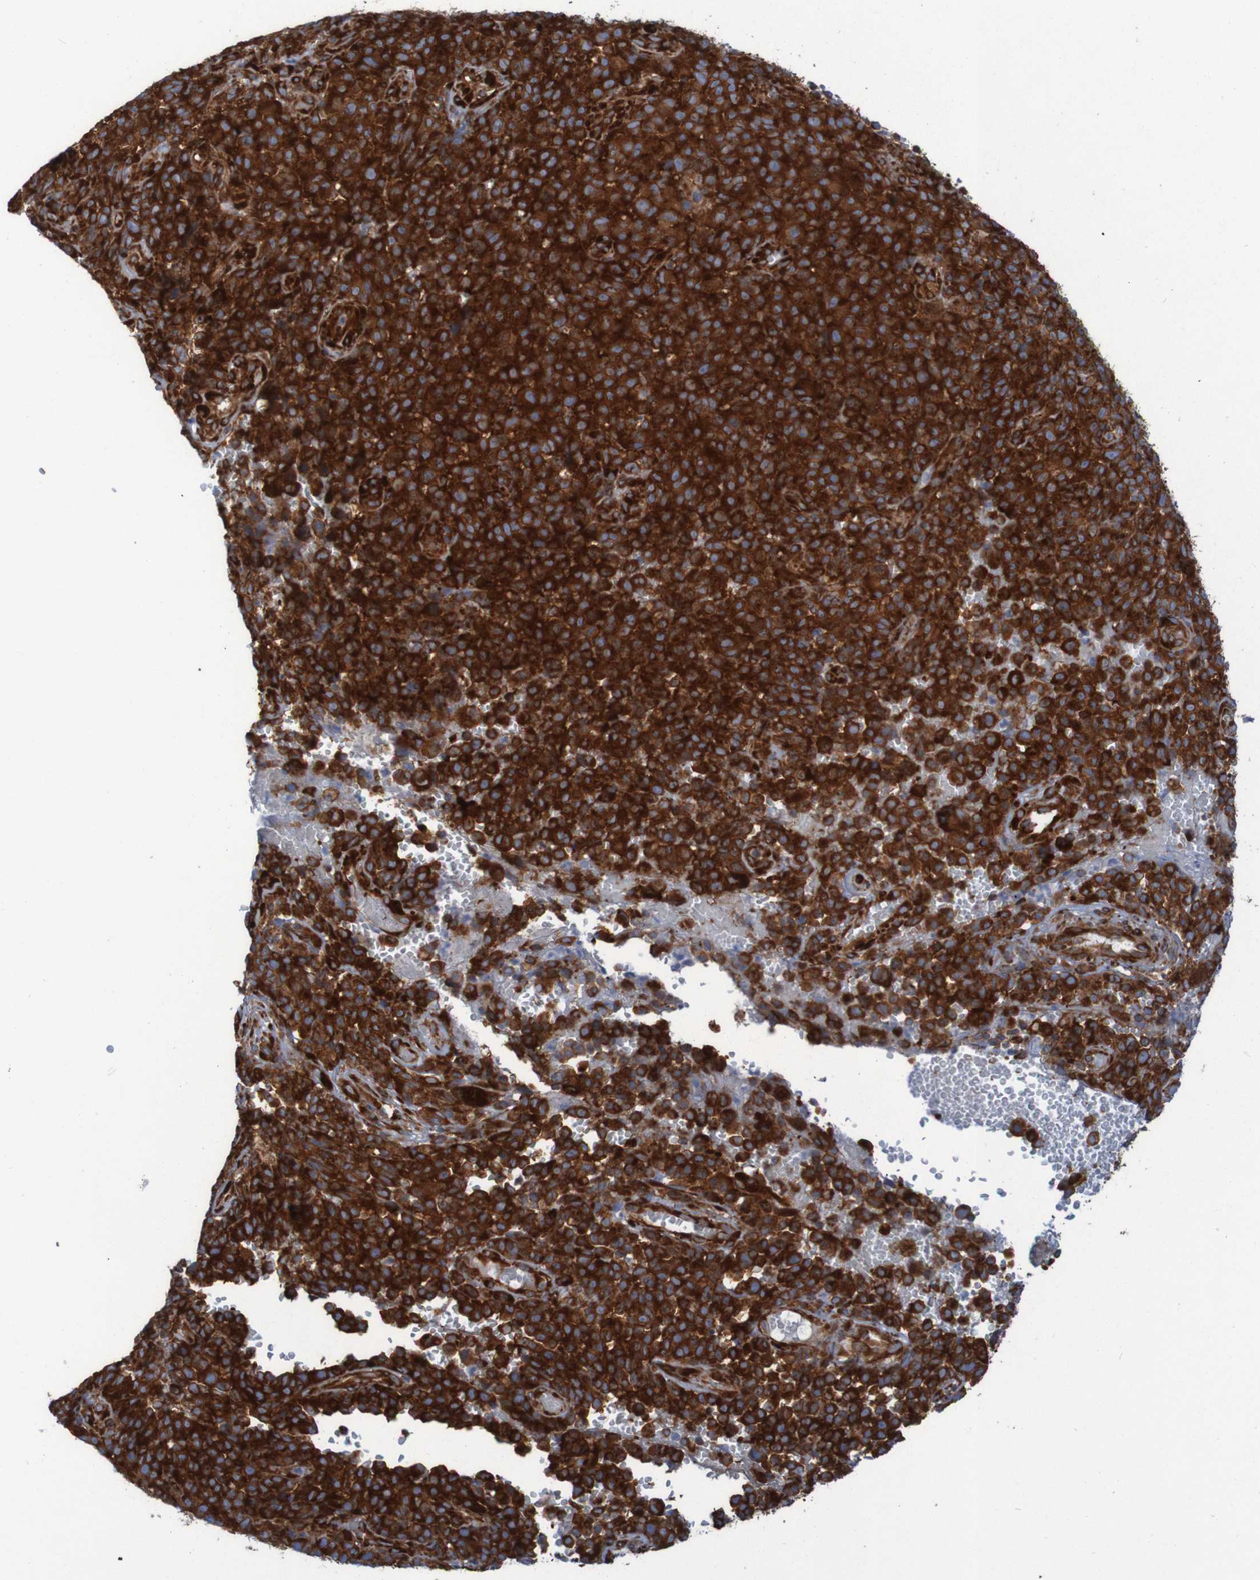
{"staining": {"intensity": "strong", "quantity": ">75%", "location": "cytoplasmic/membranous"}, "tissue": "melanoma", "cell_type": "Tumor cells", "image_type": "cancer", "snomed": [{"axis": "morphology", "description": "Malignant melanoma, NOS"}, {"axis": "topography", "description": "Skin"}], "caption": "Immunohistochemical staining of human malignant melanoma shows strong cytoplasmic/membranous protein expression in about >75% of tumor cells.", "gene": "RPL10", "patient": {"sex": "female", "age": 82}}